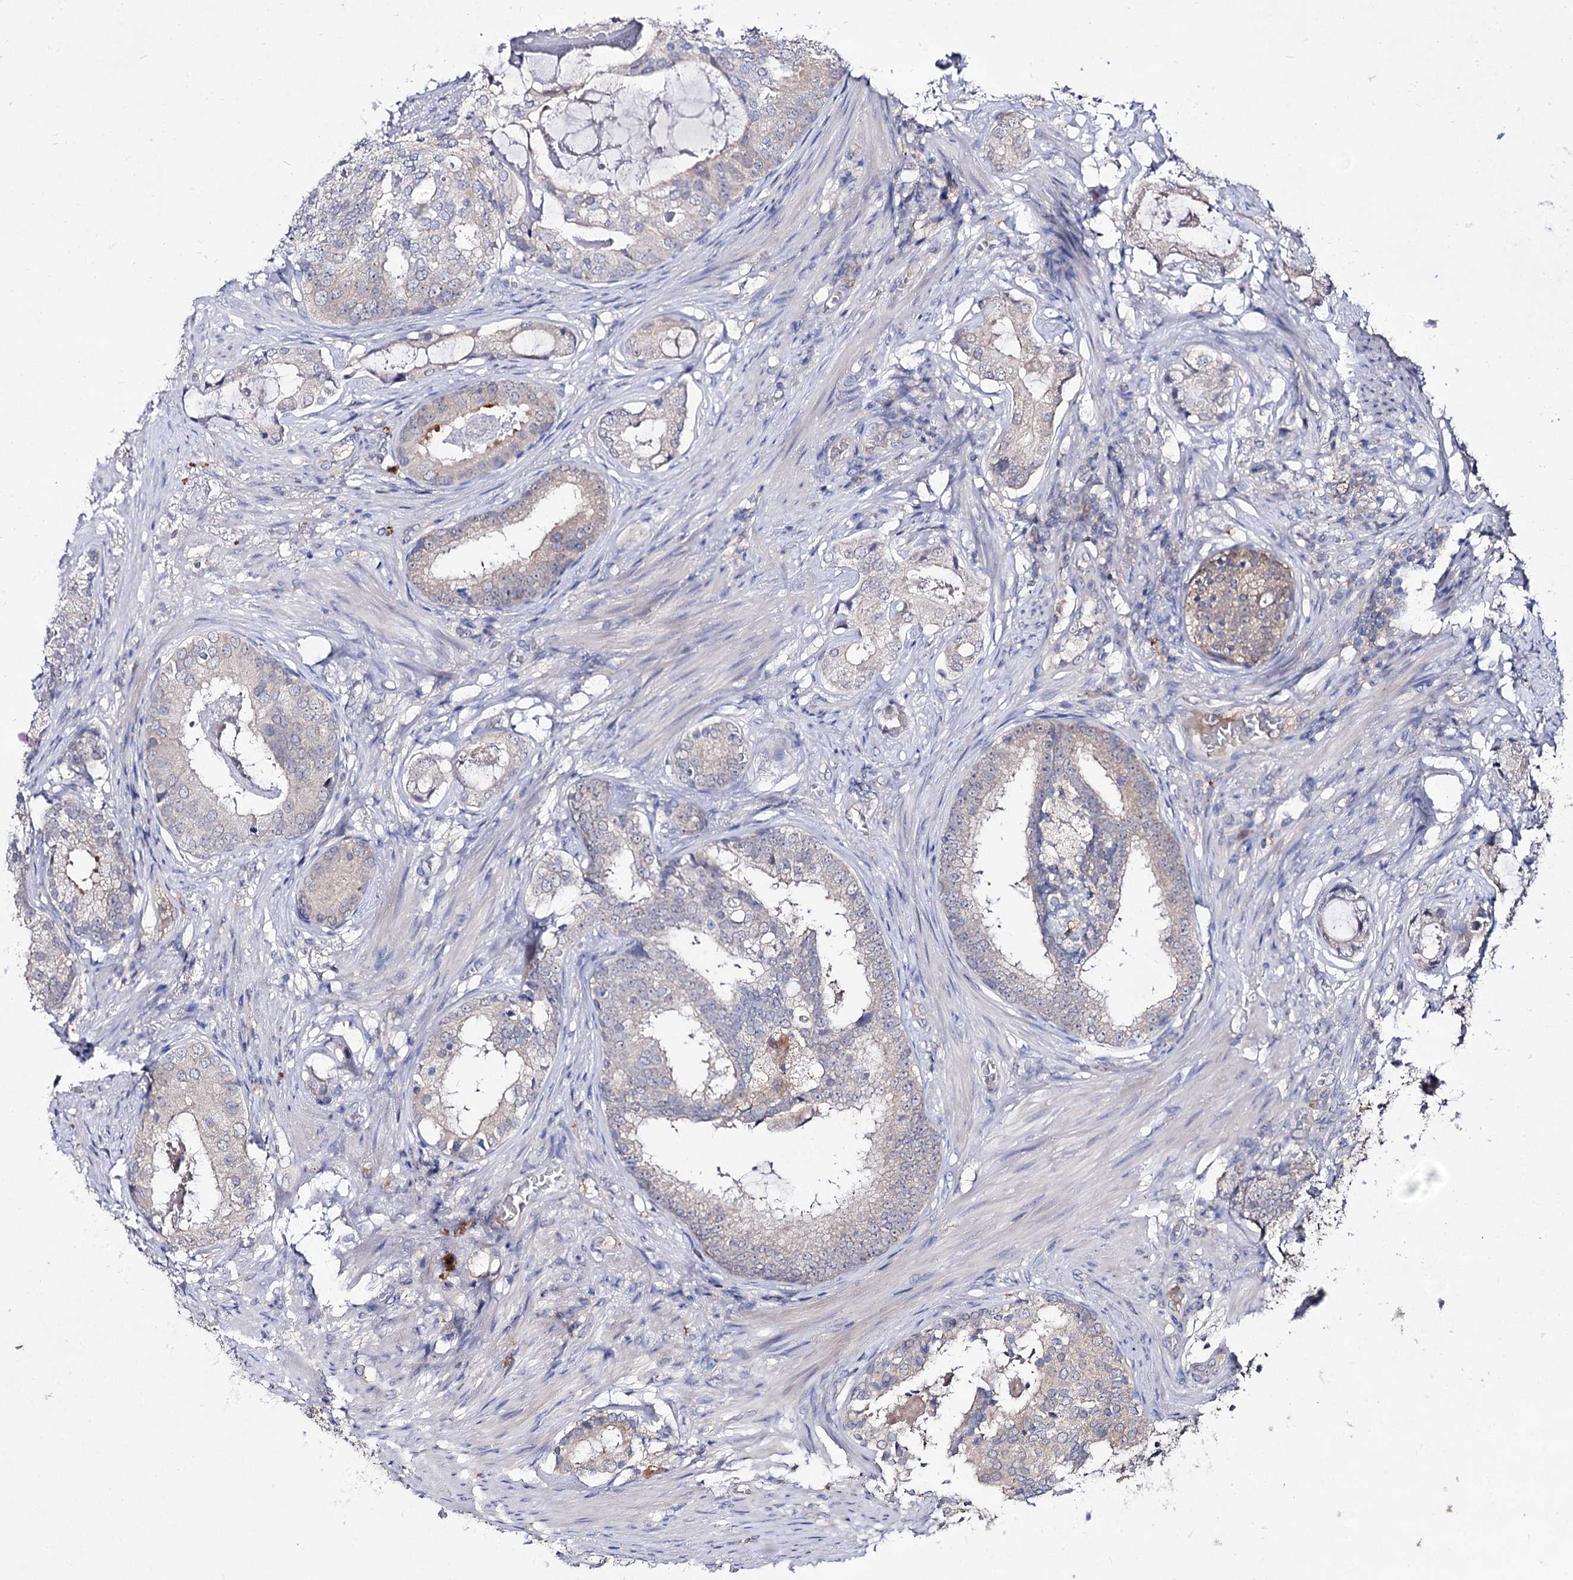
{"staining": {"intensity": "negative", "quantity": "none", "location": "none"}, "tissue": "prostate cancer", "cell_type": "Tumor cells", "image_type": "cancer", "snomed": [{"axis": "morphology", "description": "Adenocarcinoma, Low grade"}, {"axis": "topography", "description": "Prostate"}], "caption": "This is a image of immunohistochemistry staining of prostate adenocarcinoma (low-grade), which shows no staining in tumor cells.", "gene": "ACTR6", "patient": {"sex": "male", "age": 71}}